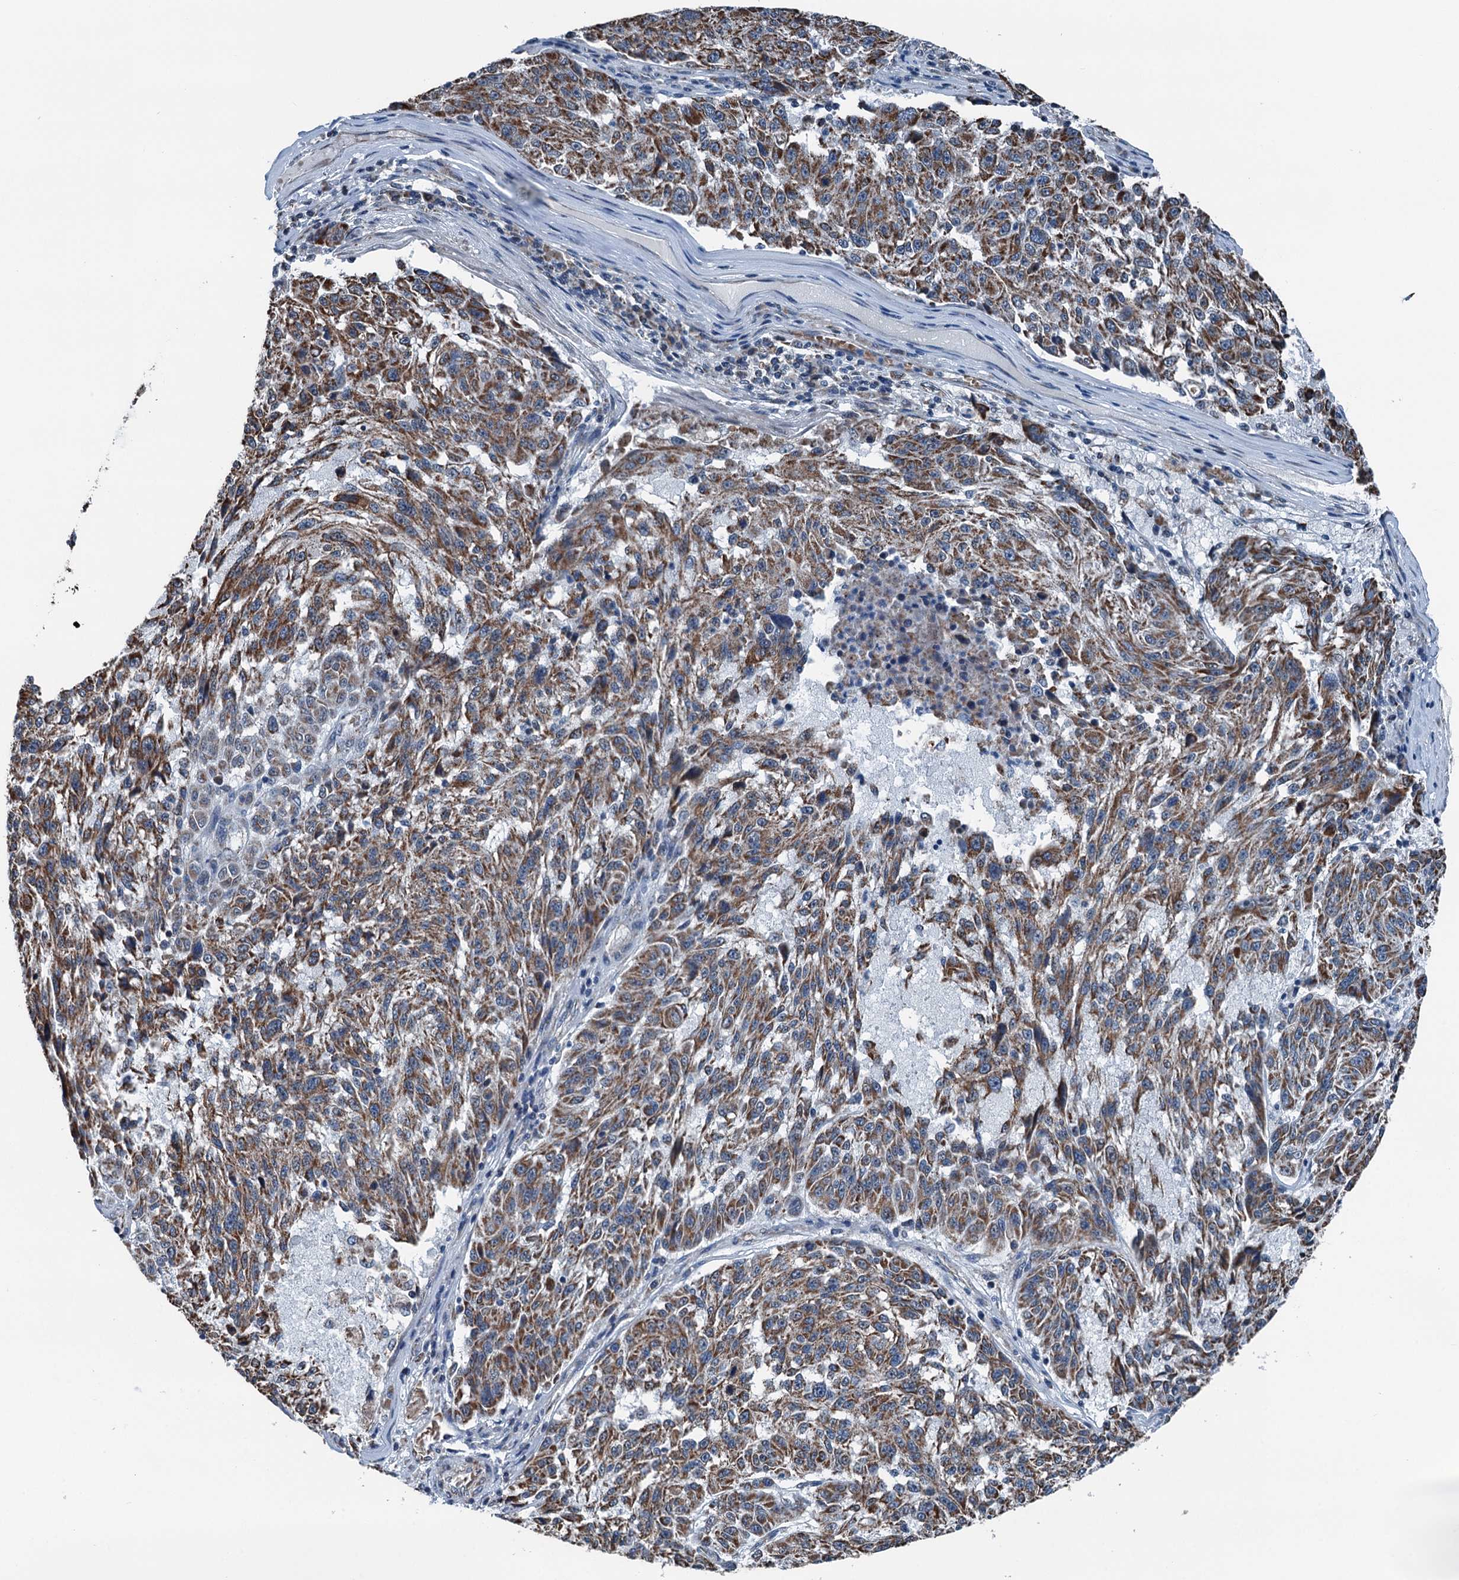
{"staining": {"intensity": "moderate", "quantity": ">75%", "location": "cytoplasmic/membranous"}, "tissue": "melanoma", "cell_type": "Tumor cells", "image_type": "cancer", "snomed": [{"axis": "morphology", "description": "Malignant melanoma, NOS"}, {"axis": "topography", "description": "Skin"}], "caption": "Melanoma stained for a protein (brown) reveals moderate cytoplasmic/membranous positive expression in approximately >75% of tumor cells.", "gene": "TRPT1", "patient": {"sex": "male", "age": 53}}